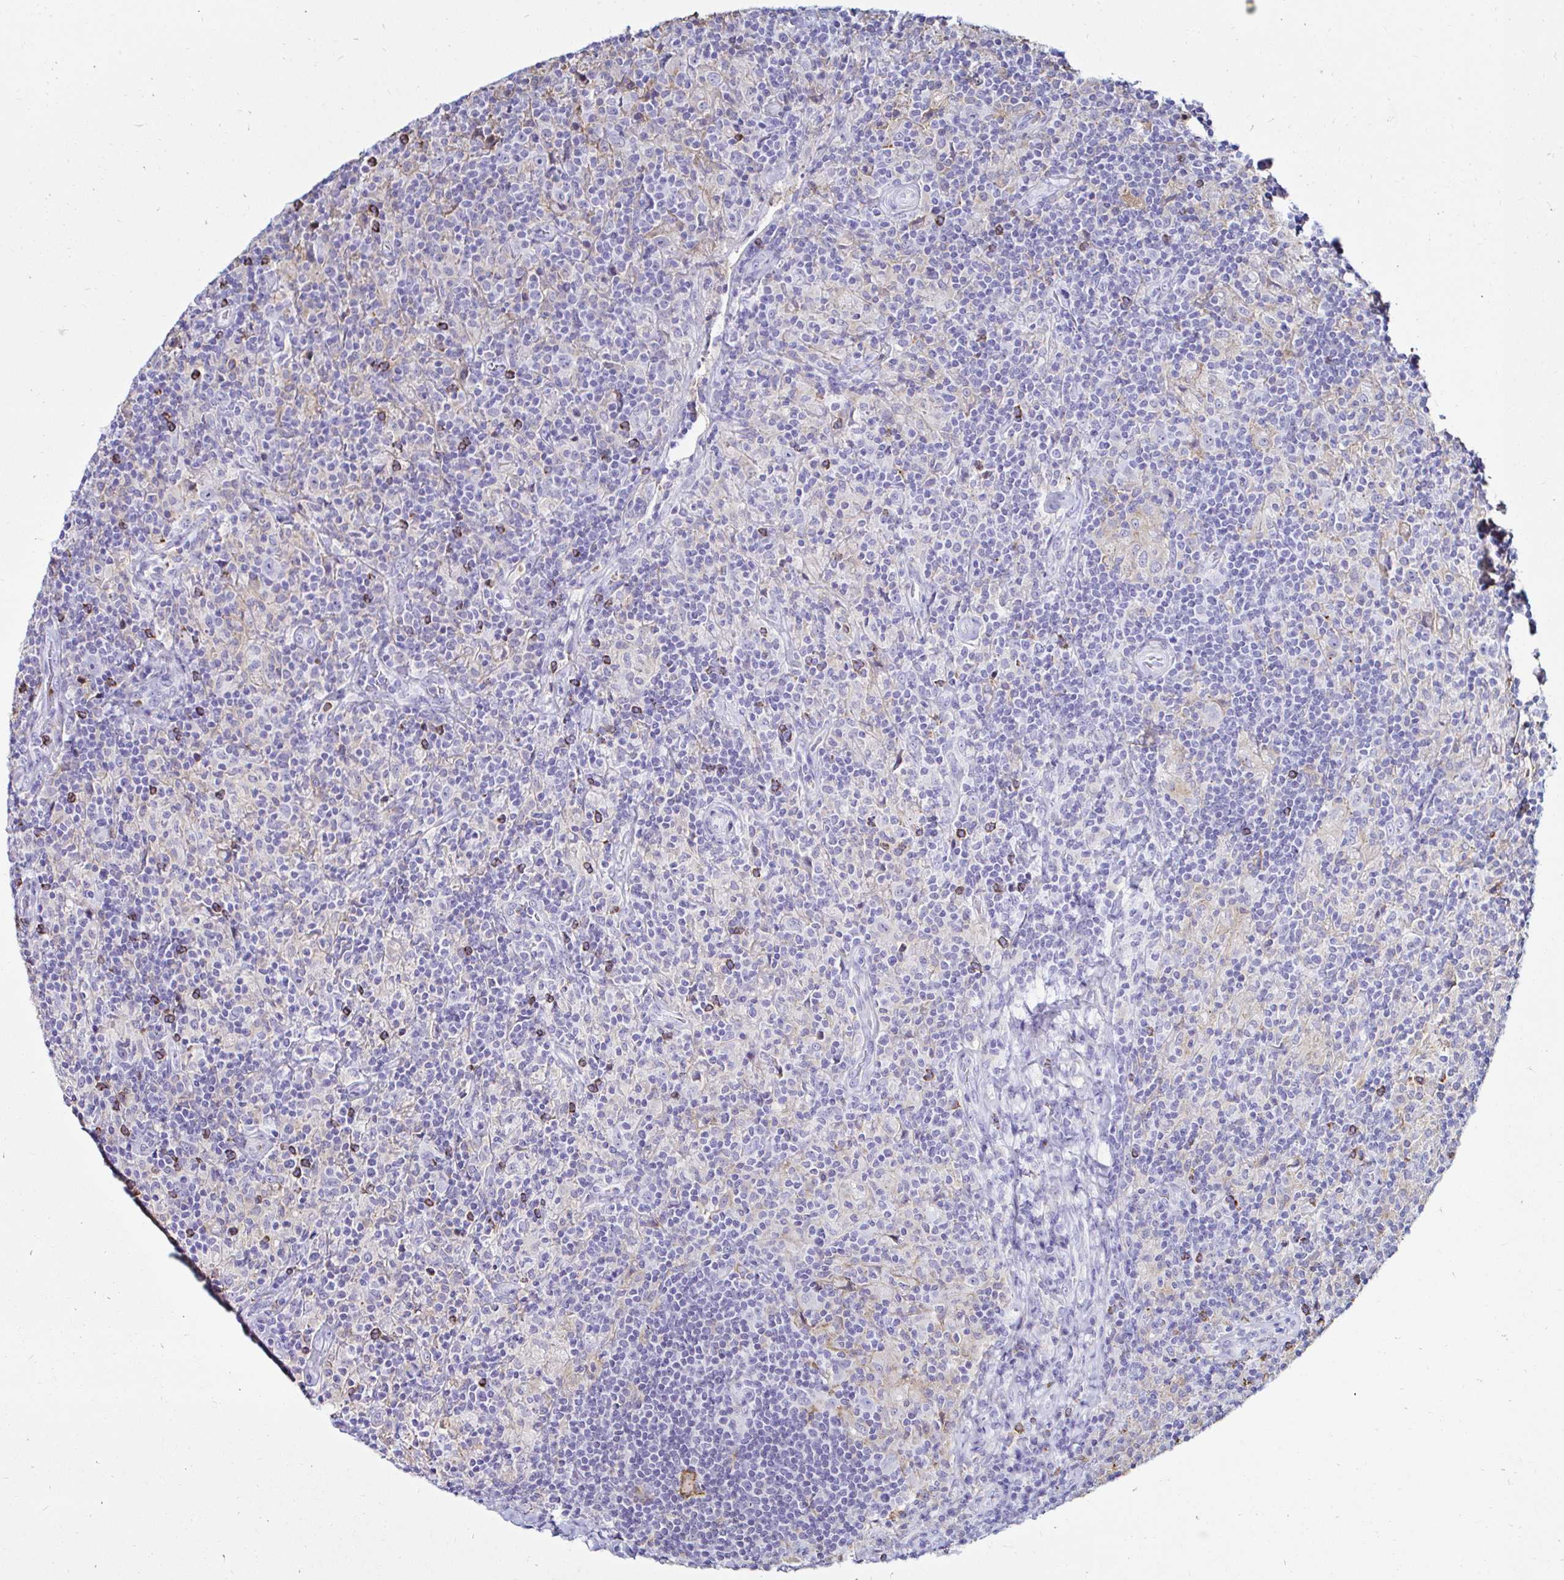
{"staining": {"intensity": "negative", "quantity": "none", "location": "none"}, "tissue": "lymphoma", "cell_type": "Tumor cells", "image_type": "cancer", "snomed": [{"axis": "morphology", "description": "Hodgkin's disease, NOS"}, {"axis": "topography", "description": "Lymph node"}], "caption": "IHC photomicrograph of neoplastic tissue: human Hodgkin's disease stained with DAB displays no significant protein staining in tumor cells. (DAB (3,3'-diaminobenzidine) IHC, high magnification).", "gene": "CYBB", "patient": {"sex": "male", "age": 70}}